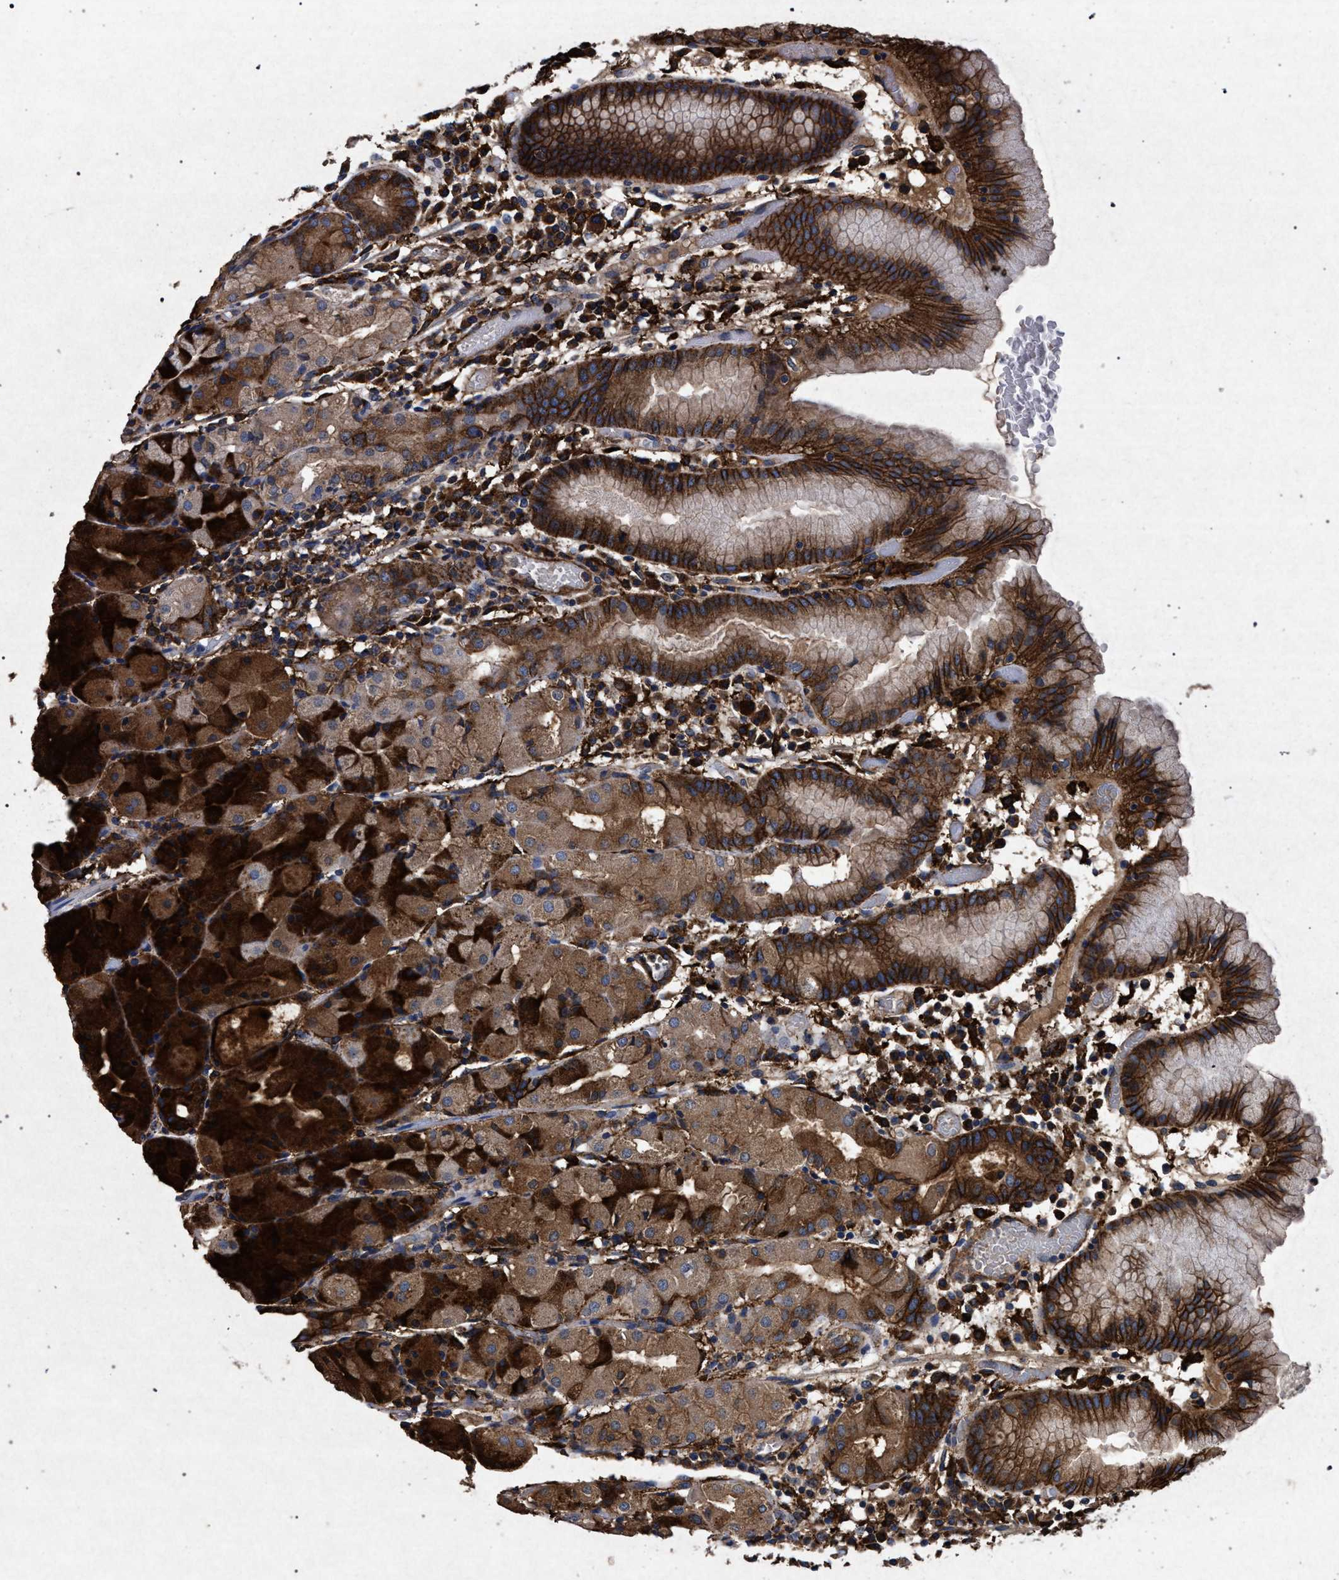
{"staining": {"intensity": "strong", "quantity": ">75%", "location": "cytoplasmic/membranous"}, "tissue": "stomach", "cell_type": "Glandular cells", "image_type": "normal", "snomed": [{"axis": "morphology", "description": "Normal tissue, NOS"}, {"axis": "topography", "description": "Stomach"}, {"axis": "topography", "description": "Stomach, lower"}], "caption": "Immunohistochemical staining of benign stomach displays >75% levels of strong cytoplasmic/membranous protein positivity in approximately >75% of glandular cells.", "gene": "MARCKS", "patient": {"sex": "female", "age": 75}}